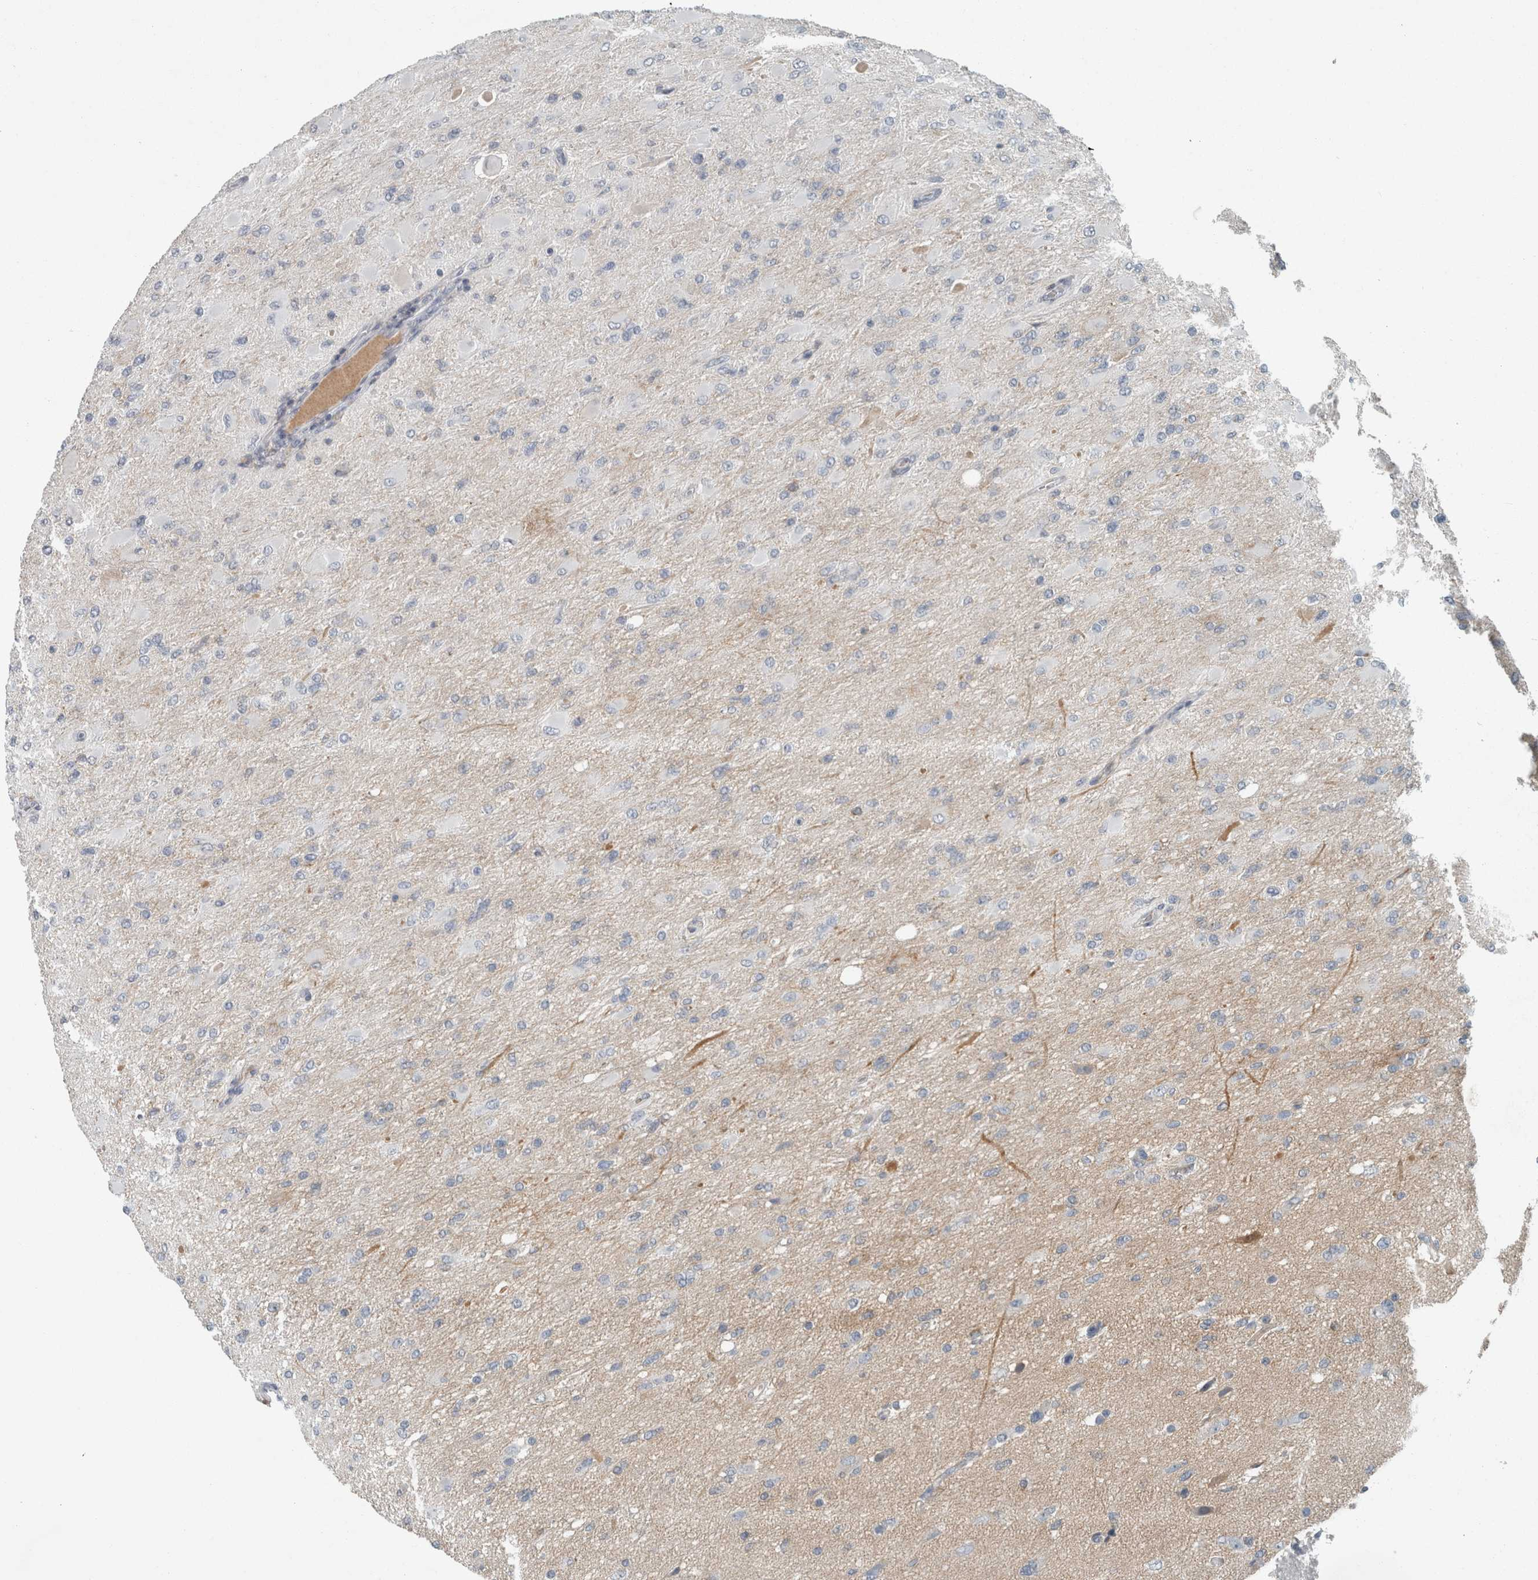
{"staining": {"intensity": "negative", "quantity": "none", "location": "none"}, "tissue": "glioma", "cell_type": "Tumor cells", "image_type": "cancer", "snomed": [{"axis": "morphology", "description": "Glioma, malignant, High grade"}, {"axis": "topography", "description": "Cerebral cortex"}], "caption": "Tumor cells are negative for brown protein staining in malignant high-grade glioma. The staining is performed using DAB brown chromogen with nuclei counter-stained in using hematoxylin.", "gene": "CHL1", "patient": {"sex": "female", "age": 36}}